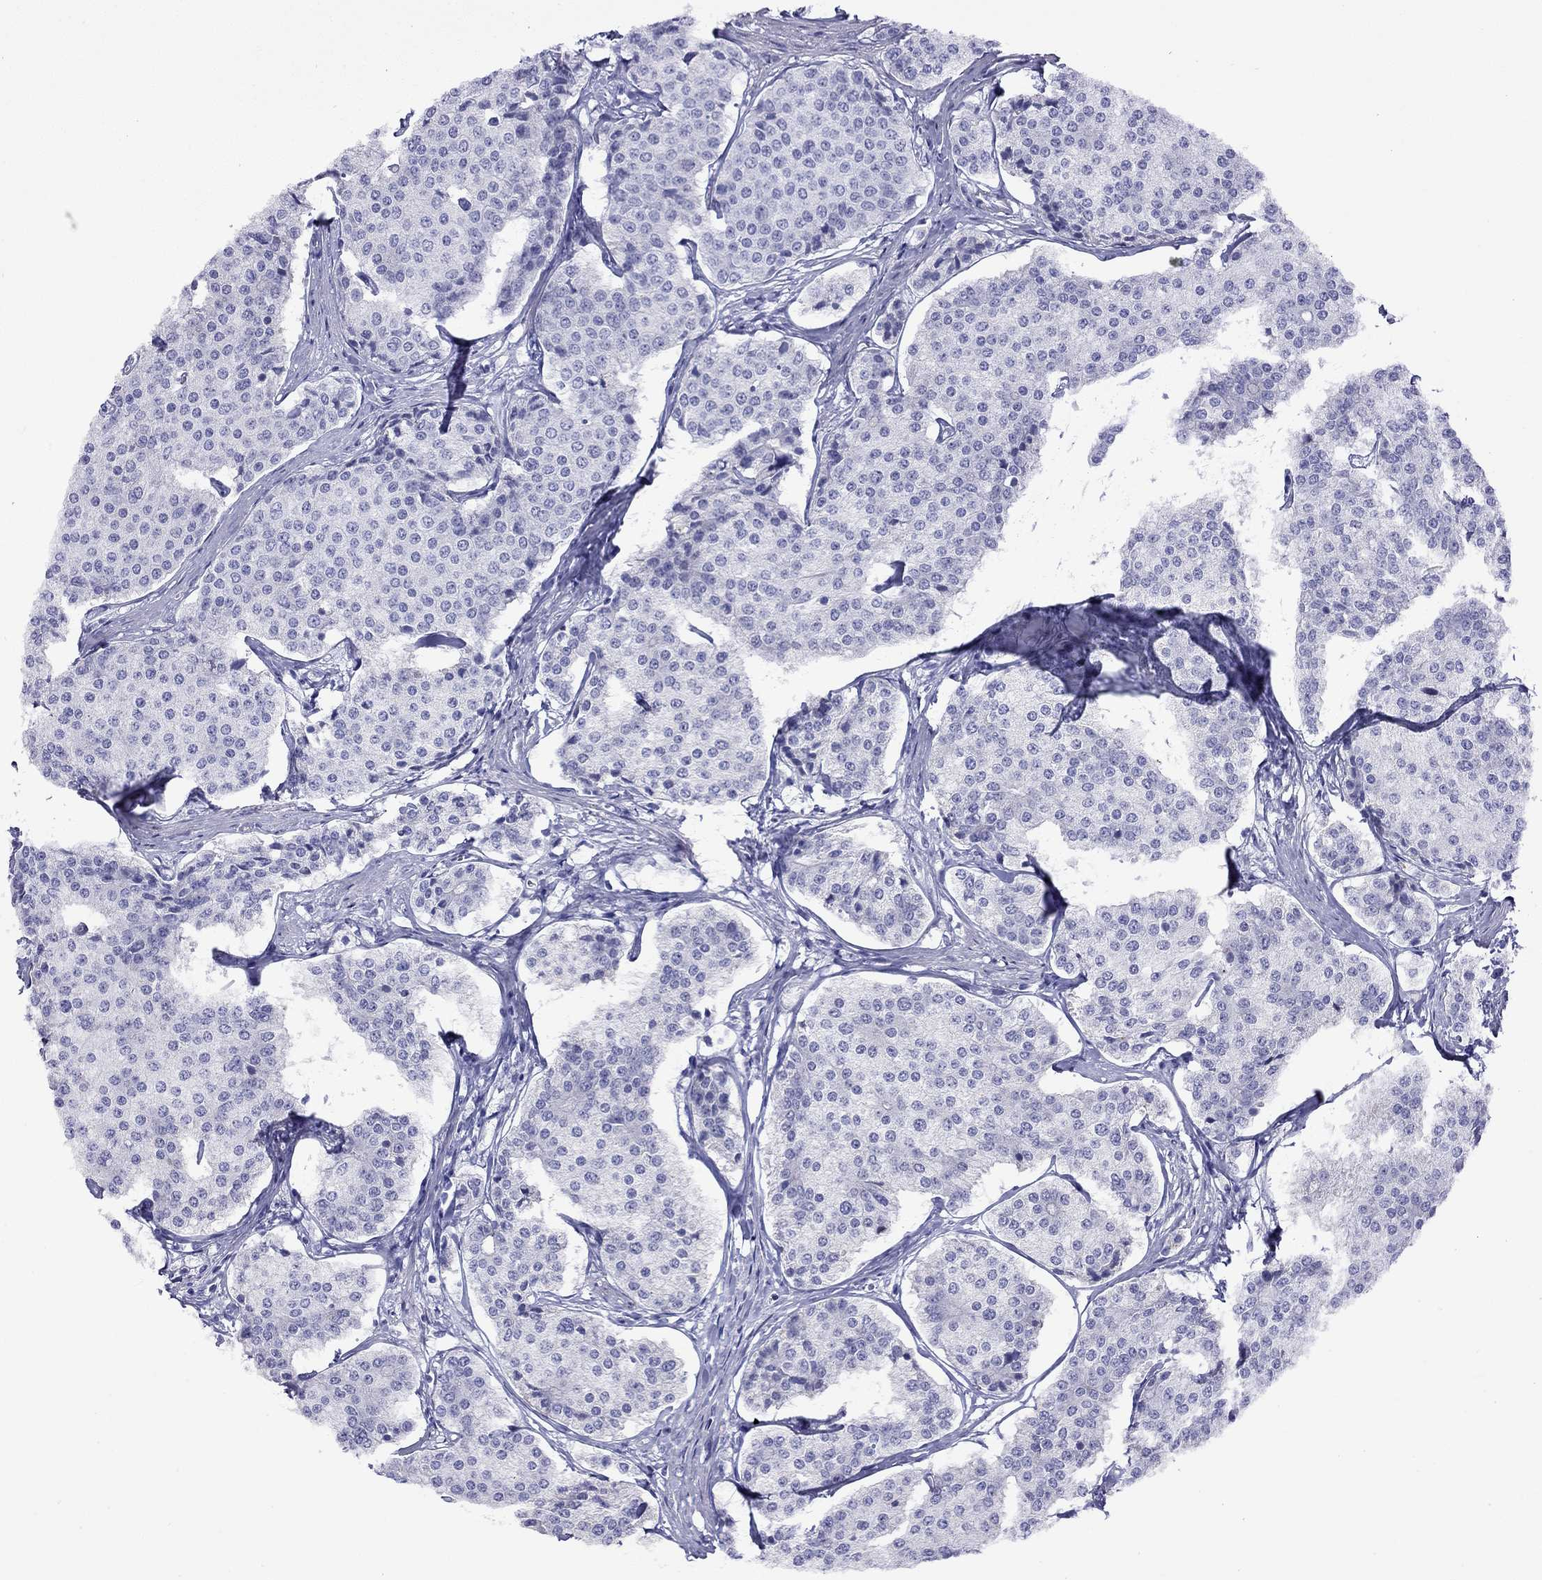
{"staining": {"intensity": "negative", "quantity": "none", "location": "none"}, "tissue": "carcinoid", "cell_type": "Tumor cells", "image_type": "cancer", "snomed": [{"axis": "morphology", "description": "Carcinoid, malignant, NOS"}, {"axis": "topography", "description": "Small intestine"}], "caption": "A high-resolution histopathology image shows immunohistochemistry staining of carcinoid, which reveals no significant positivity in tumor cells.", "gene": "SLC30A8", "patient": {"sex": "female", "age": 65}}